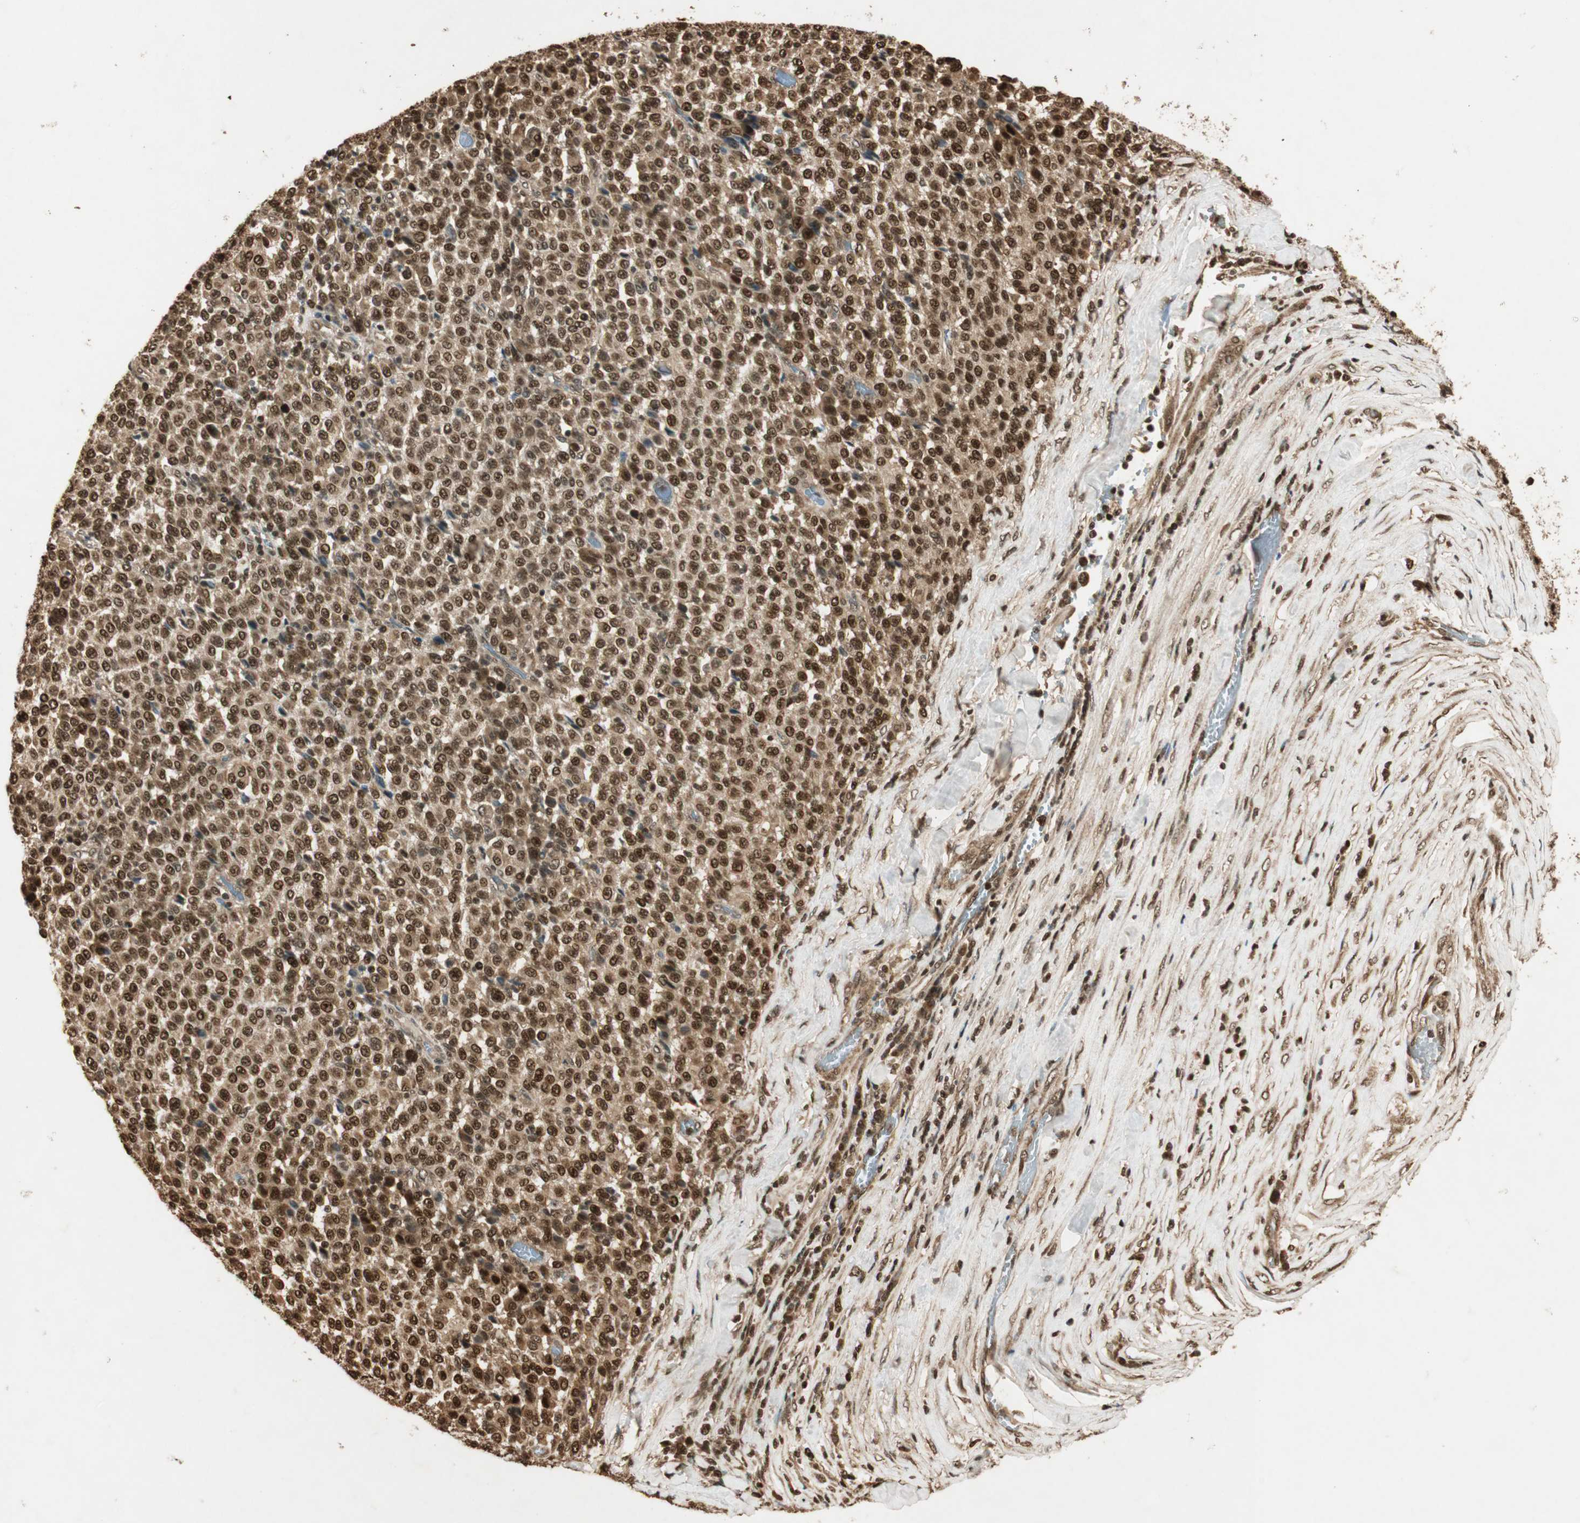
{"staining": {"intensity": "strong", "quantity": ">75%", "location": "cytoplasmic/membranous,nuclear"}, "tissue": "melanoma", "cell_type": "Tumor cells", "image_type": "cancer", "snomed": [{"axis": "morphology", "description": "Malignant melanoma, Metastatic site"}, {"axis": "topography", "description": "Pancreas"}], "caption": "Human melanoma stained with a protein marker reveals strong staining in tumor cells.", "gene": "RPA3", "patient": {"sex": "female", "age": 30}}